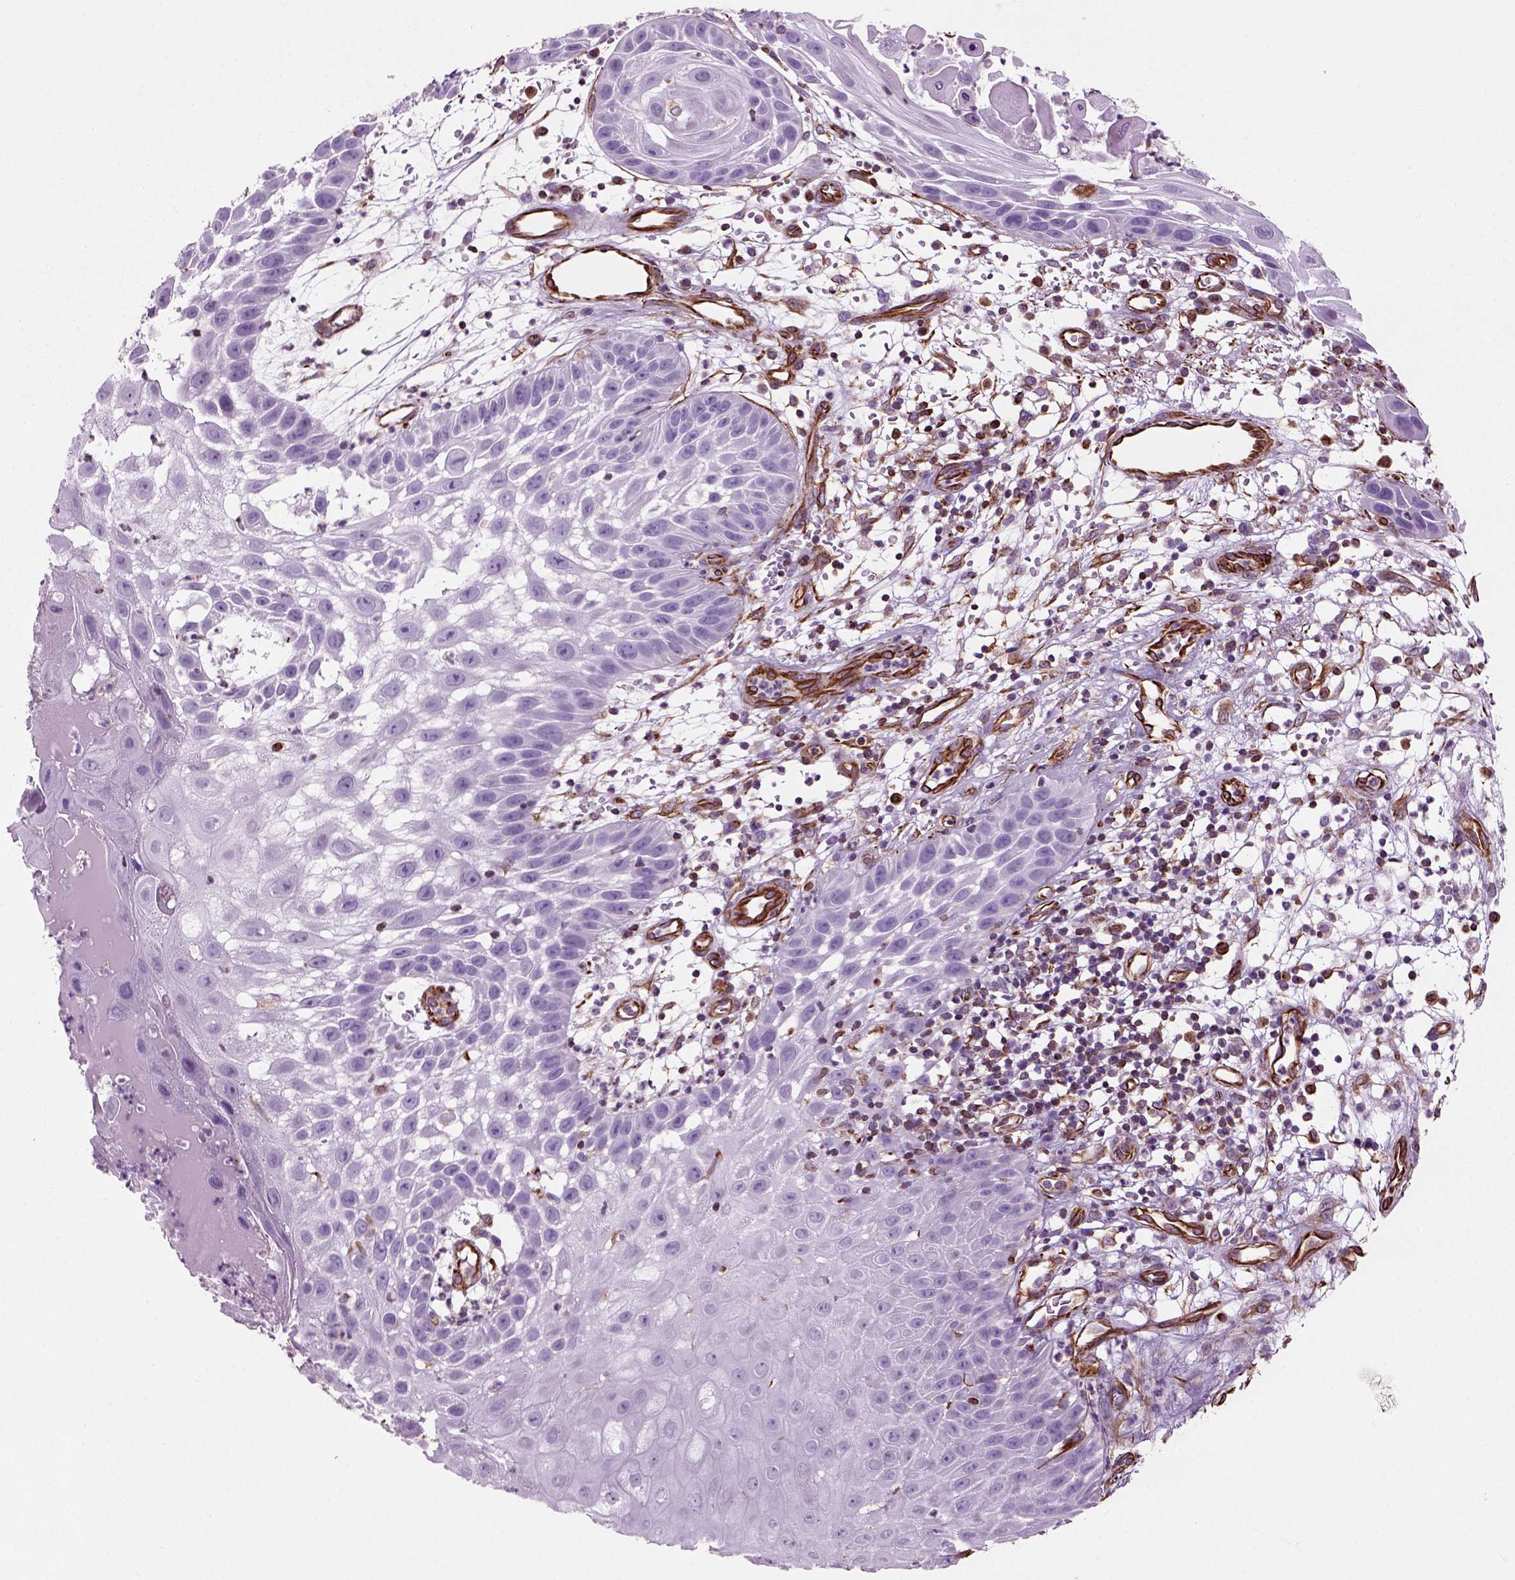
{"staining": {"intensity": "negative", "quantity": "none", "location": "none"}, "tissue": "skin cancer", "cell_type": "Tumor cells", "image_type": "cancer", "snomed": [{"axis": "morphology", "description": "Normal tissue, NOS"}, {"axis": "morphology", "description": "Squamous cell carcinoma, NOS"}, {"axis": "topography", "description": "Skin"}], "caption": "Tumor cells show no significant positivity in squamous cell carcinoma (skin).", "gene": "ACER3", "patient": {"sex": "male", "age": 79}}